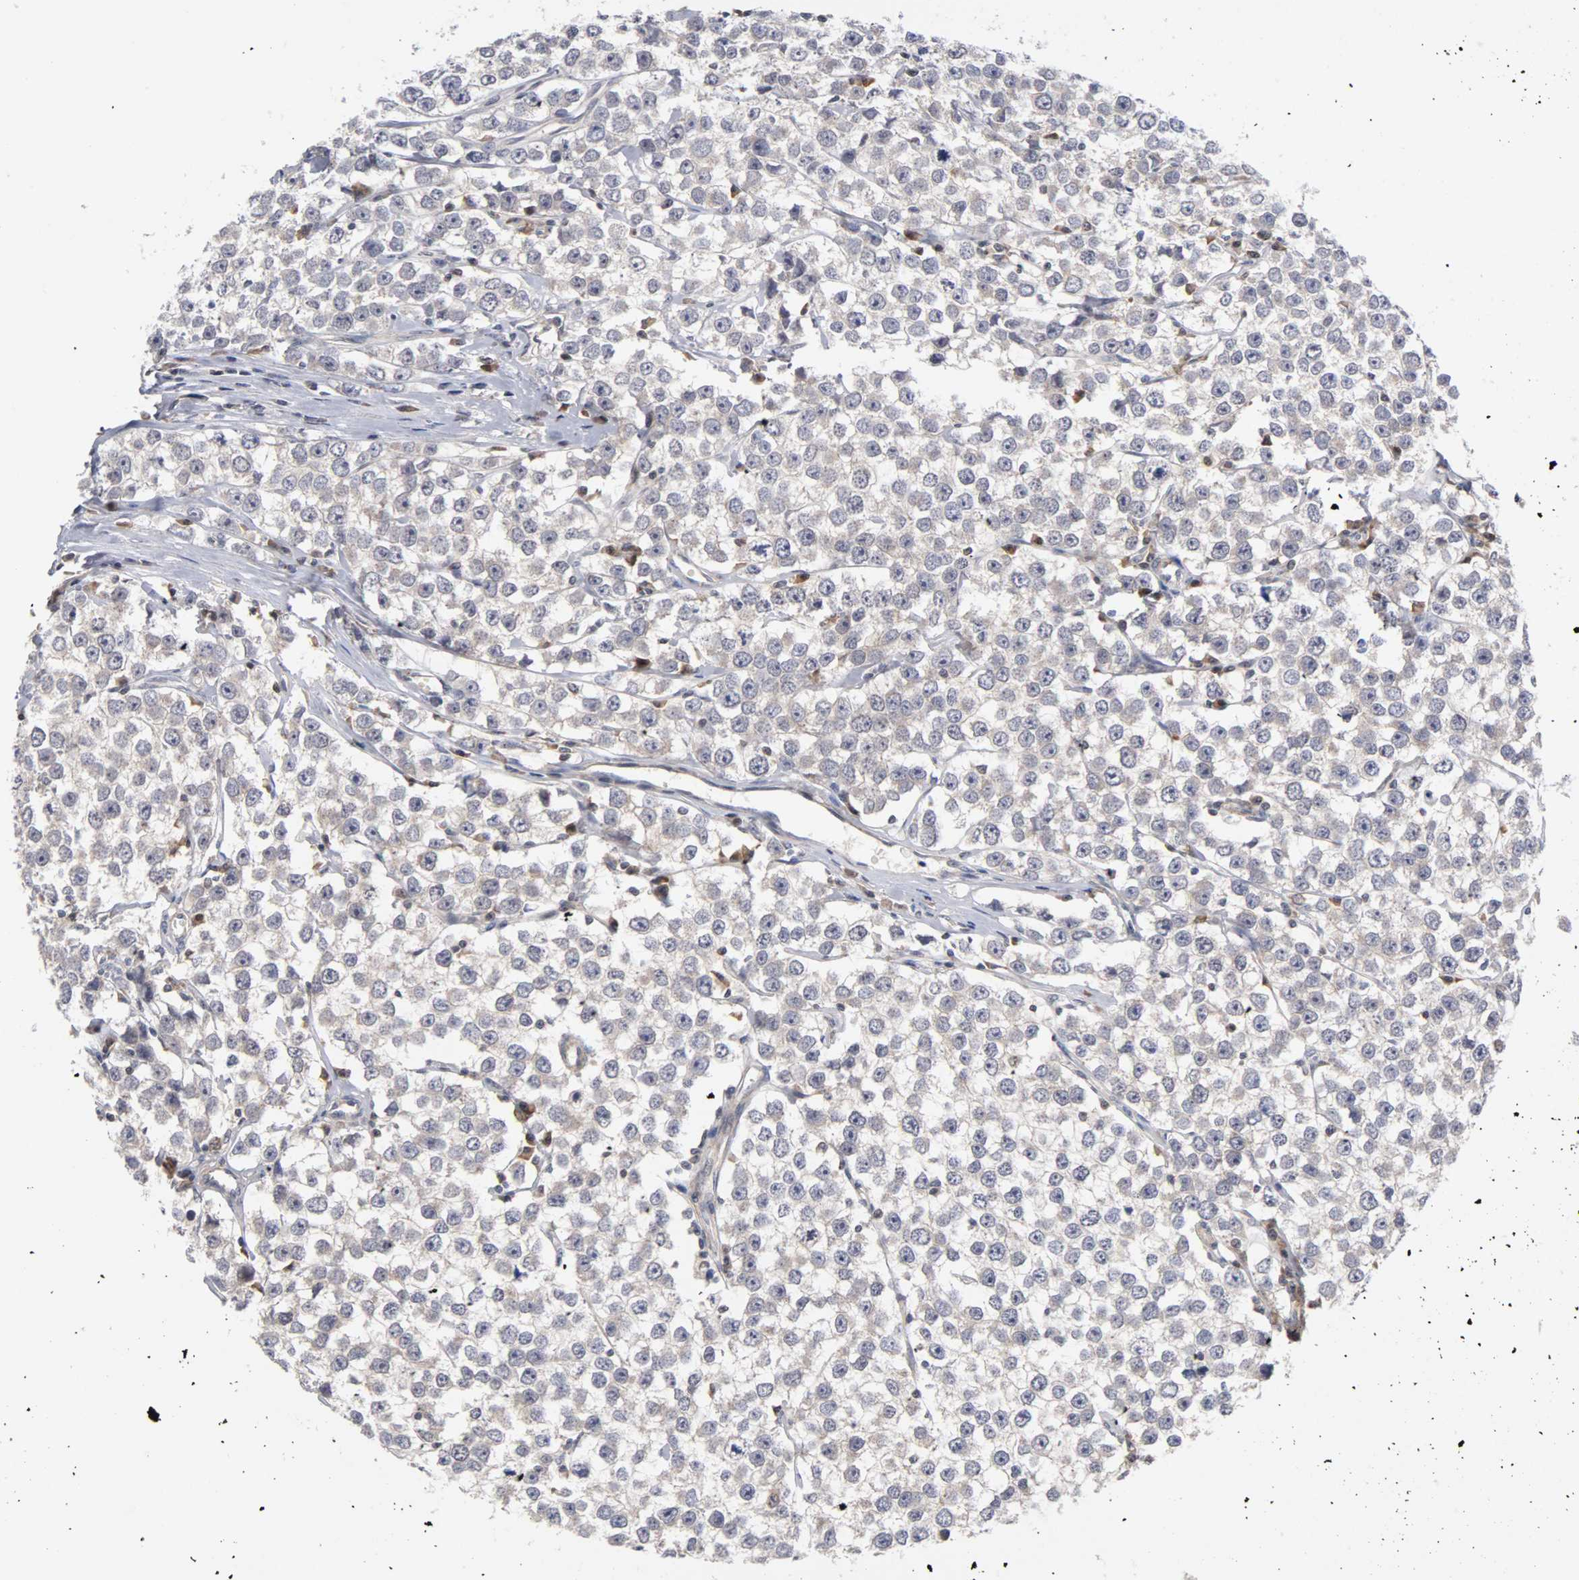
{"staining": {"intensity": "negative", "quantity": "none", "location": "none"}, "tissue": "testis cancer", "cell_type": "Tumor cells", "image_type": "cancer", "snomed": [{"axis": "morphology", "description": "Seminoma, NOS"}, {"axis": "morphology", "description": "Carcinoma, Embryonal, NOS"}, {"axis": "topography", "description": "Testis"}], "caption": "A high-resolution photomicrograph shows immunohistochemistry (IHC) staining of testis seminoma, which exhibits no significant expression in tumor cells. (Brightfield microscopy of DAB immunohistochemistry at high magnification).", "gene": "UBE2M", "patient": {"sex": "male", "age": 52}}